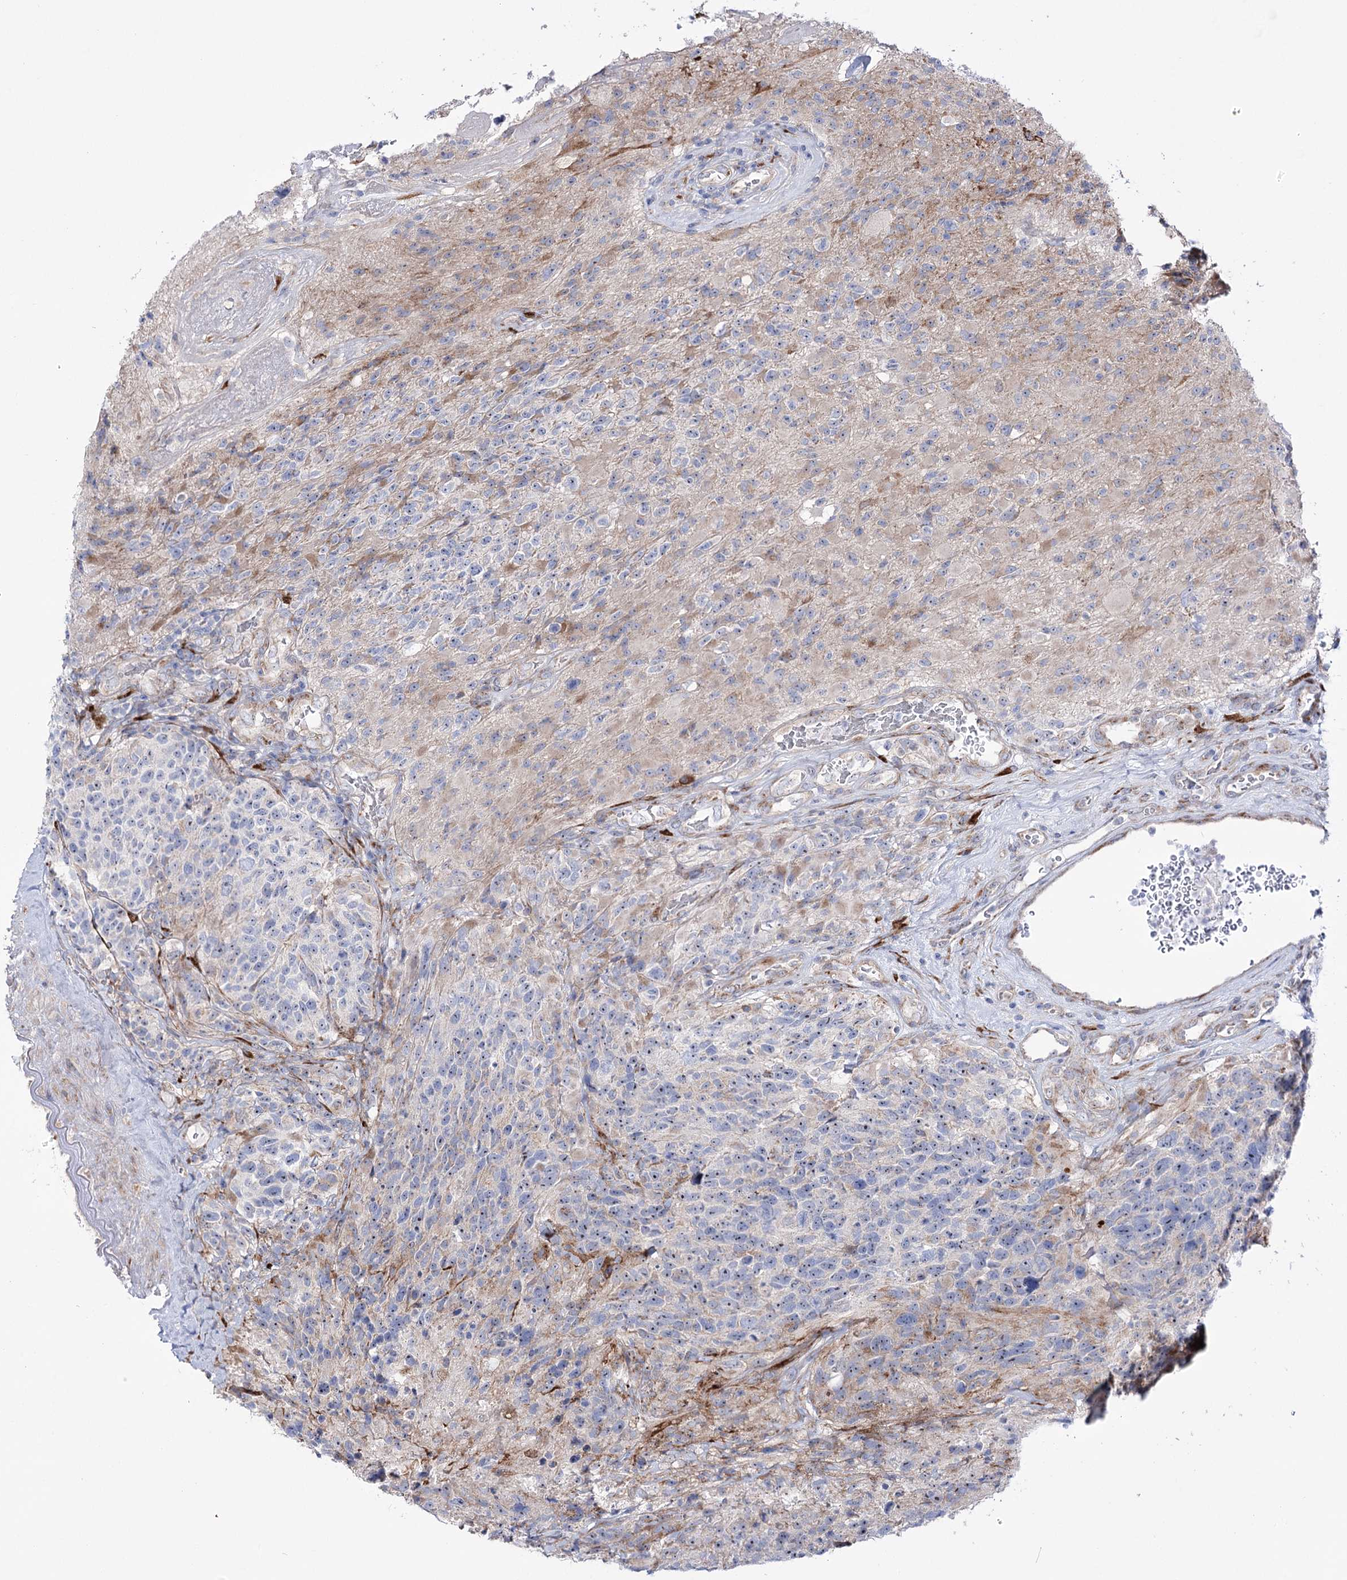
{"staining": {"intensity": "negative", "quantity": "none", "location": "none"}, "tissue": "glioma", "cell_type": "Tumor cells", "image_type": "cancer", "snomed": [{"axis": "morphology", "description": "Glioma, malignant, High grade"}, {"axis": "topography", "description": "Brain"}], "caption": "Immunohistochemistry of malignant glioma (high-grade) exhibits no staining in tumor cells.", "gene": "METTL5", "patient": {"sex": "male", "age": 76}}